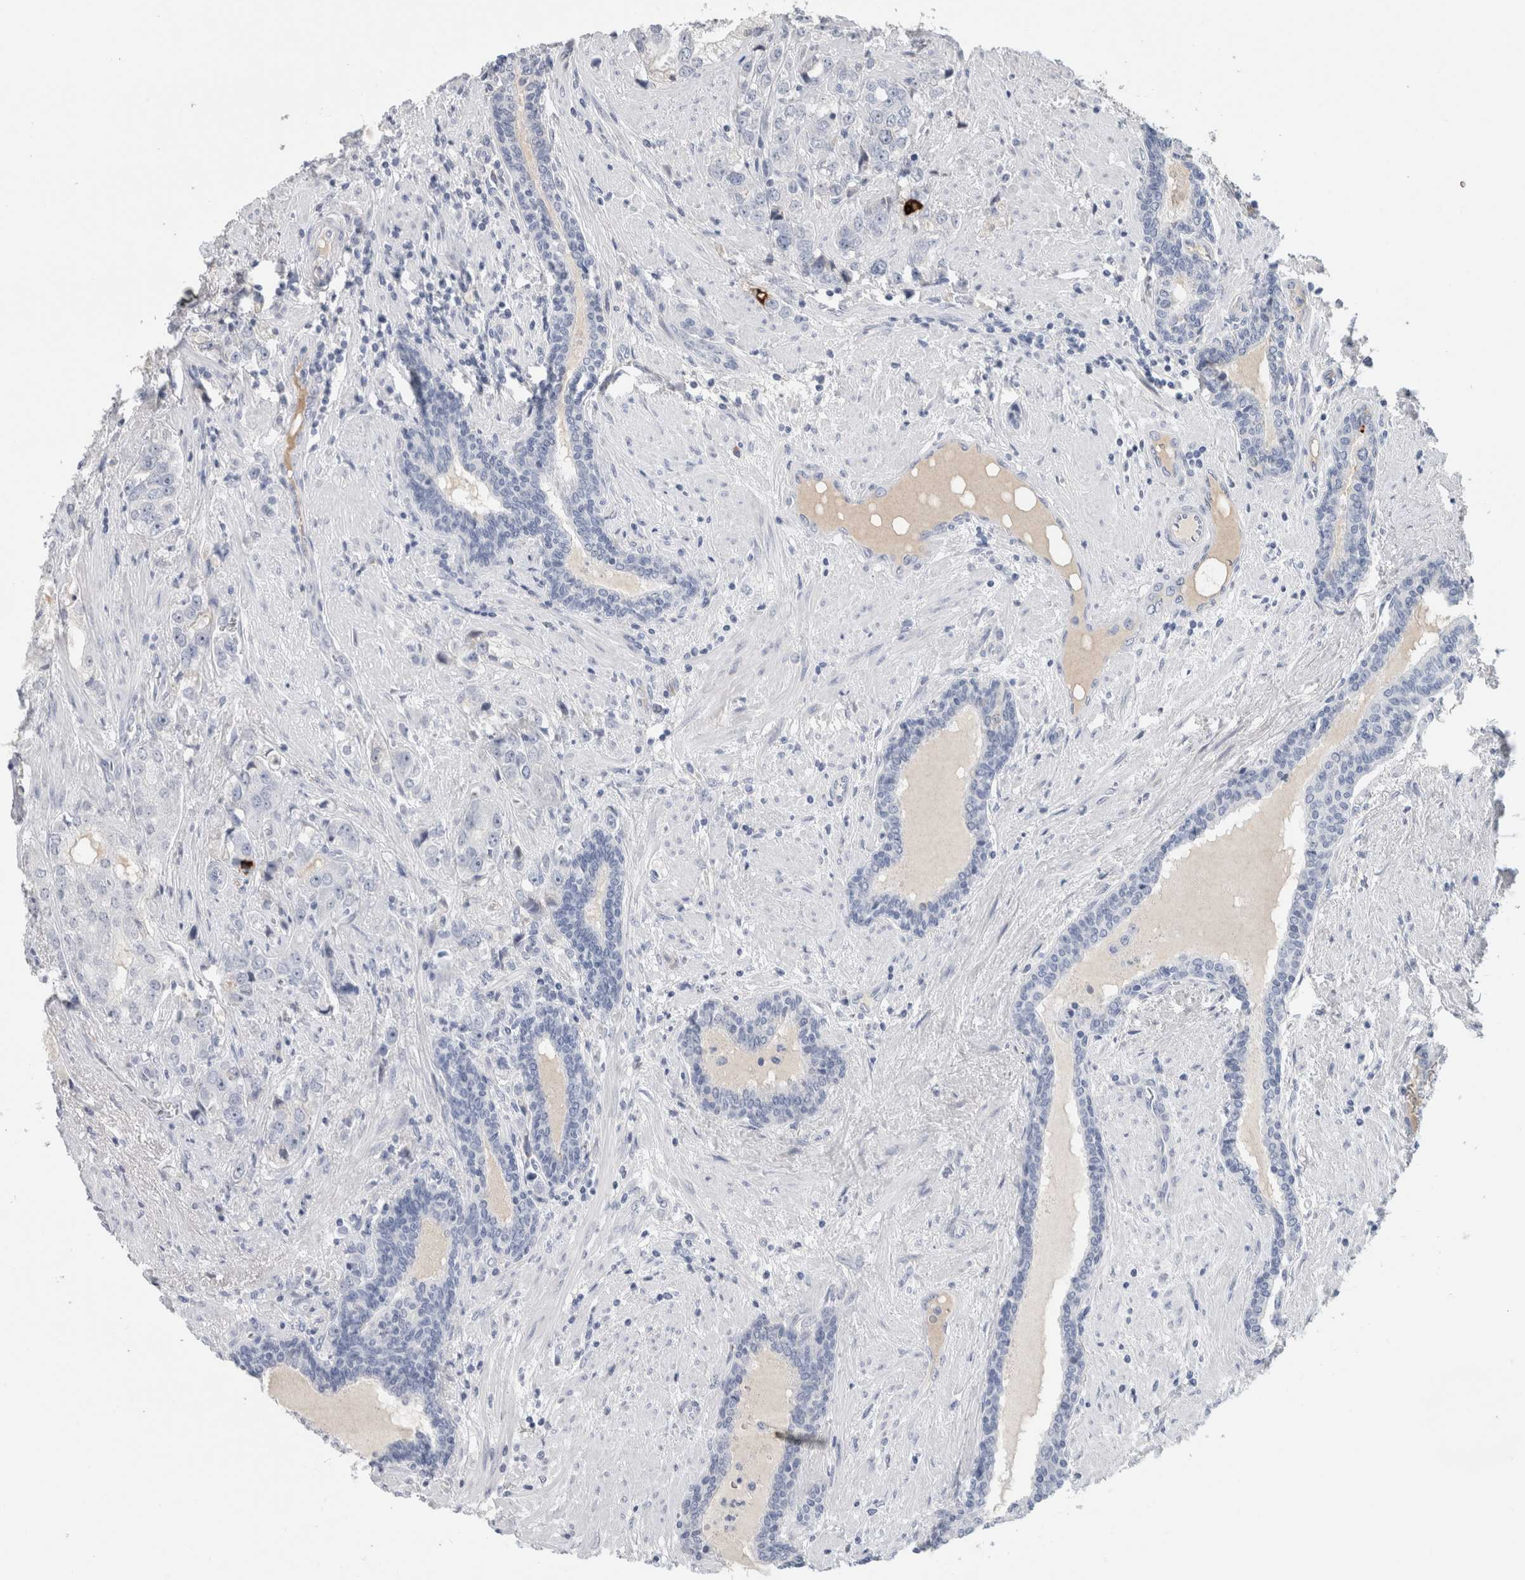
{"staining": {"intensity": "negative", "quantity": "none", "location": "none"}, "tissue": "prostate cancer", "cell_type": "Tumor cells", "image_type": "cancer", "snomed": [{"axis": "morphology", "description": "Adenocarcinoma, High grade"}, {"axis": "topography", "description": "Prostate"}], "caption": "Prostate cancer stained for a protein using IHC displays no staining tumor cells.", "gene": "SCGB1A1", "patient": {"sex": "male", "age": 50}}